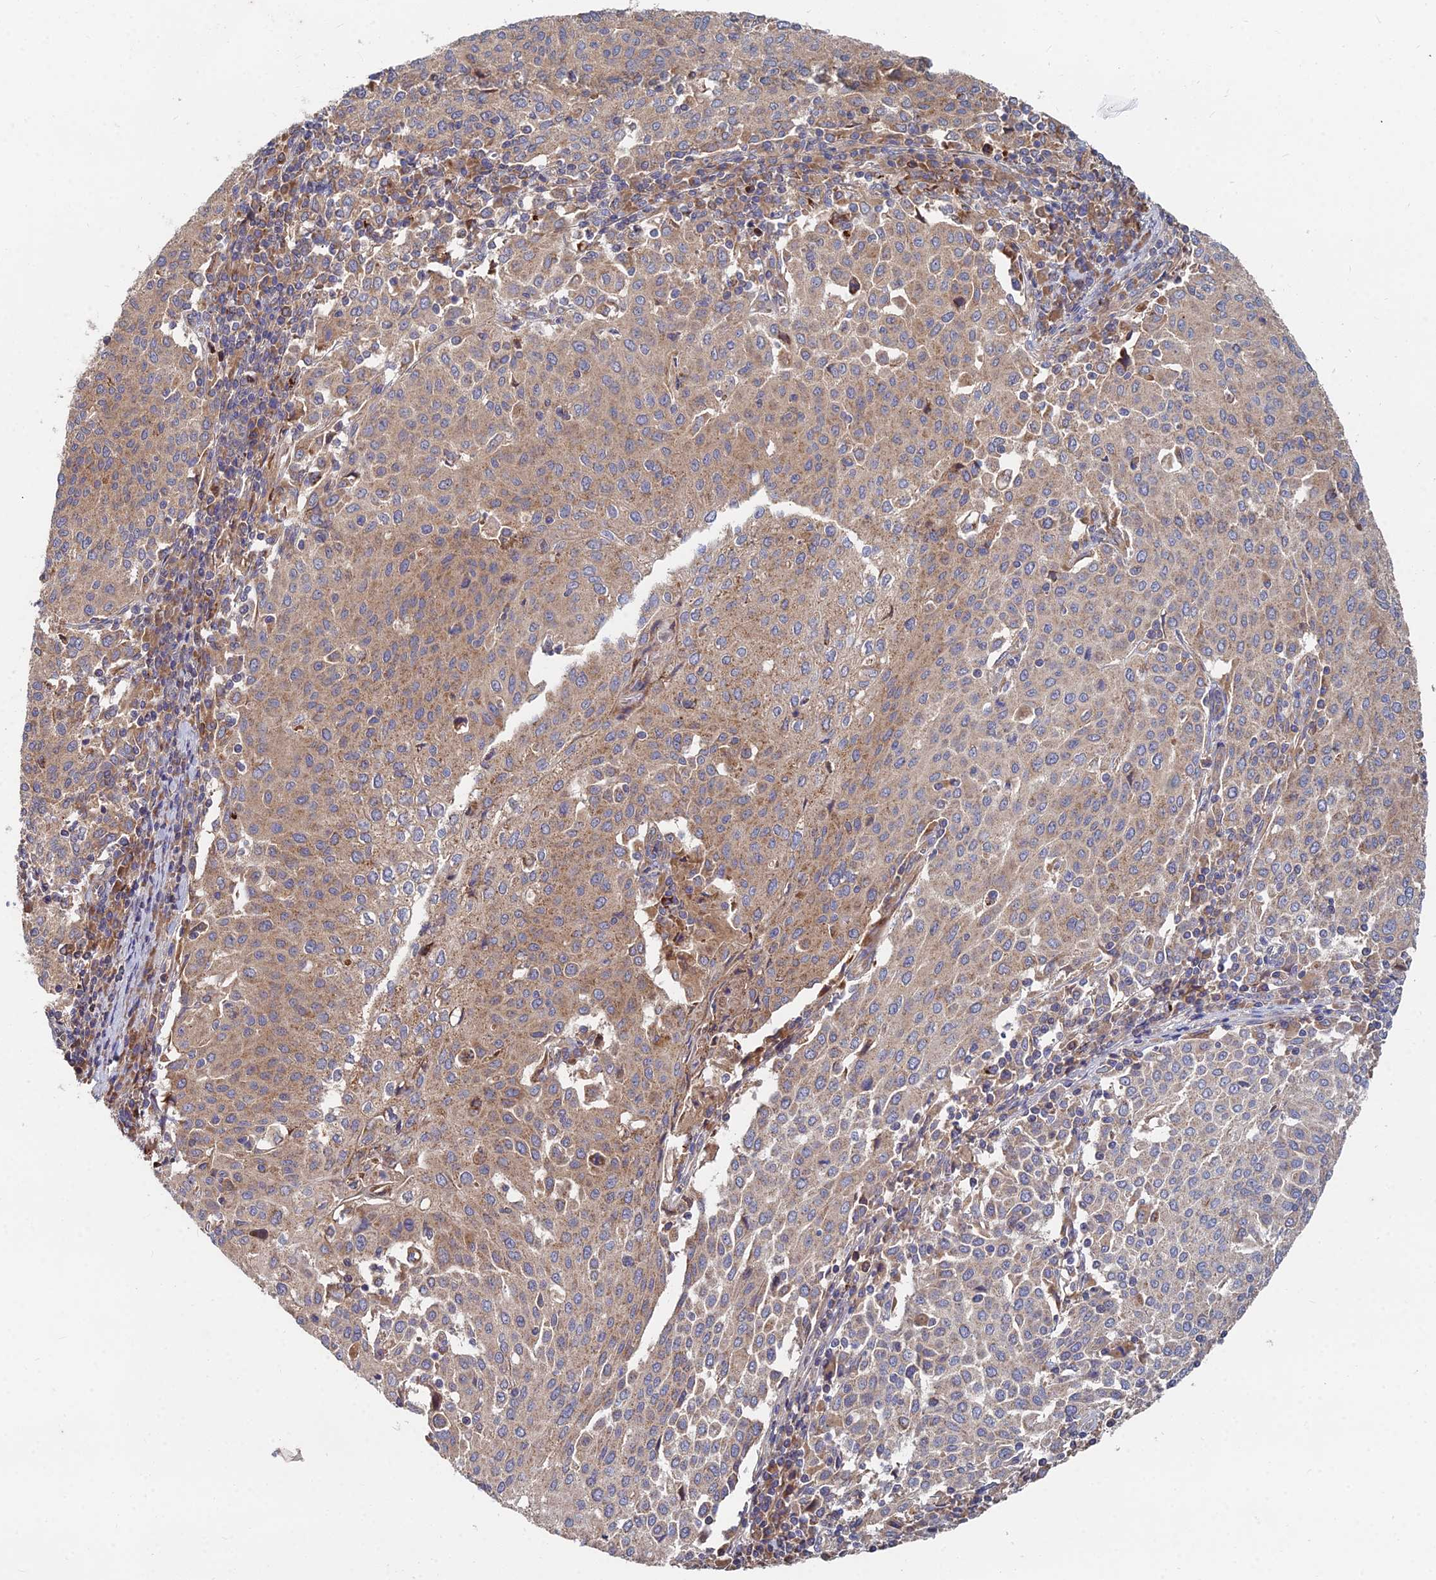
{"staining": {"intensity": "moderate", "quantity": ">75%", "location": "cytoplasmic/membranous"}, "tissue": "cervical cancer", "cell_type": "Tumor cells", "image_type": "cancer", "snomed": [{"axis": "morphology", "description": "Squamous cell carcinoma, NOS"}, {"axis": "topography", "description": "Cervix"}], "caption": "Protein staining exhibits moderate cytoplasmic/membranous positivity in approximately >75% of tumor cells in cervical cancer. The staining was performed using DAB (3,3'-diaminobenzidine), with brown indicating positive protein expression. Nuclei are stained blue with hematoxylin.", "gene": "CCZ1", "patient": {"sex": "female", "age": 46}}